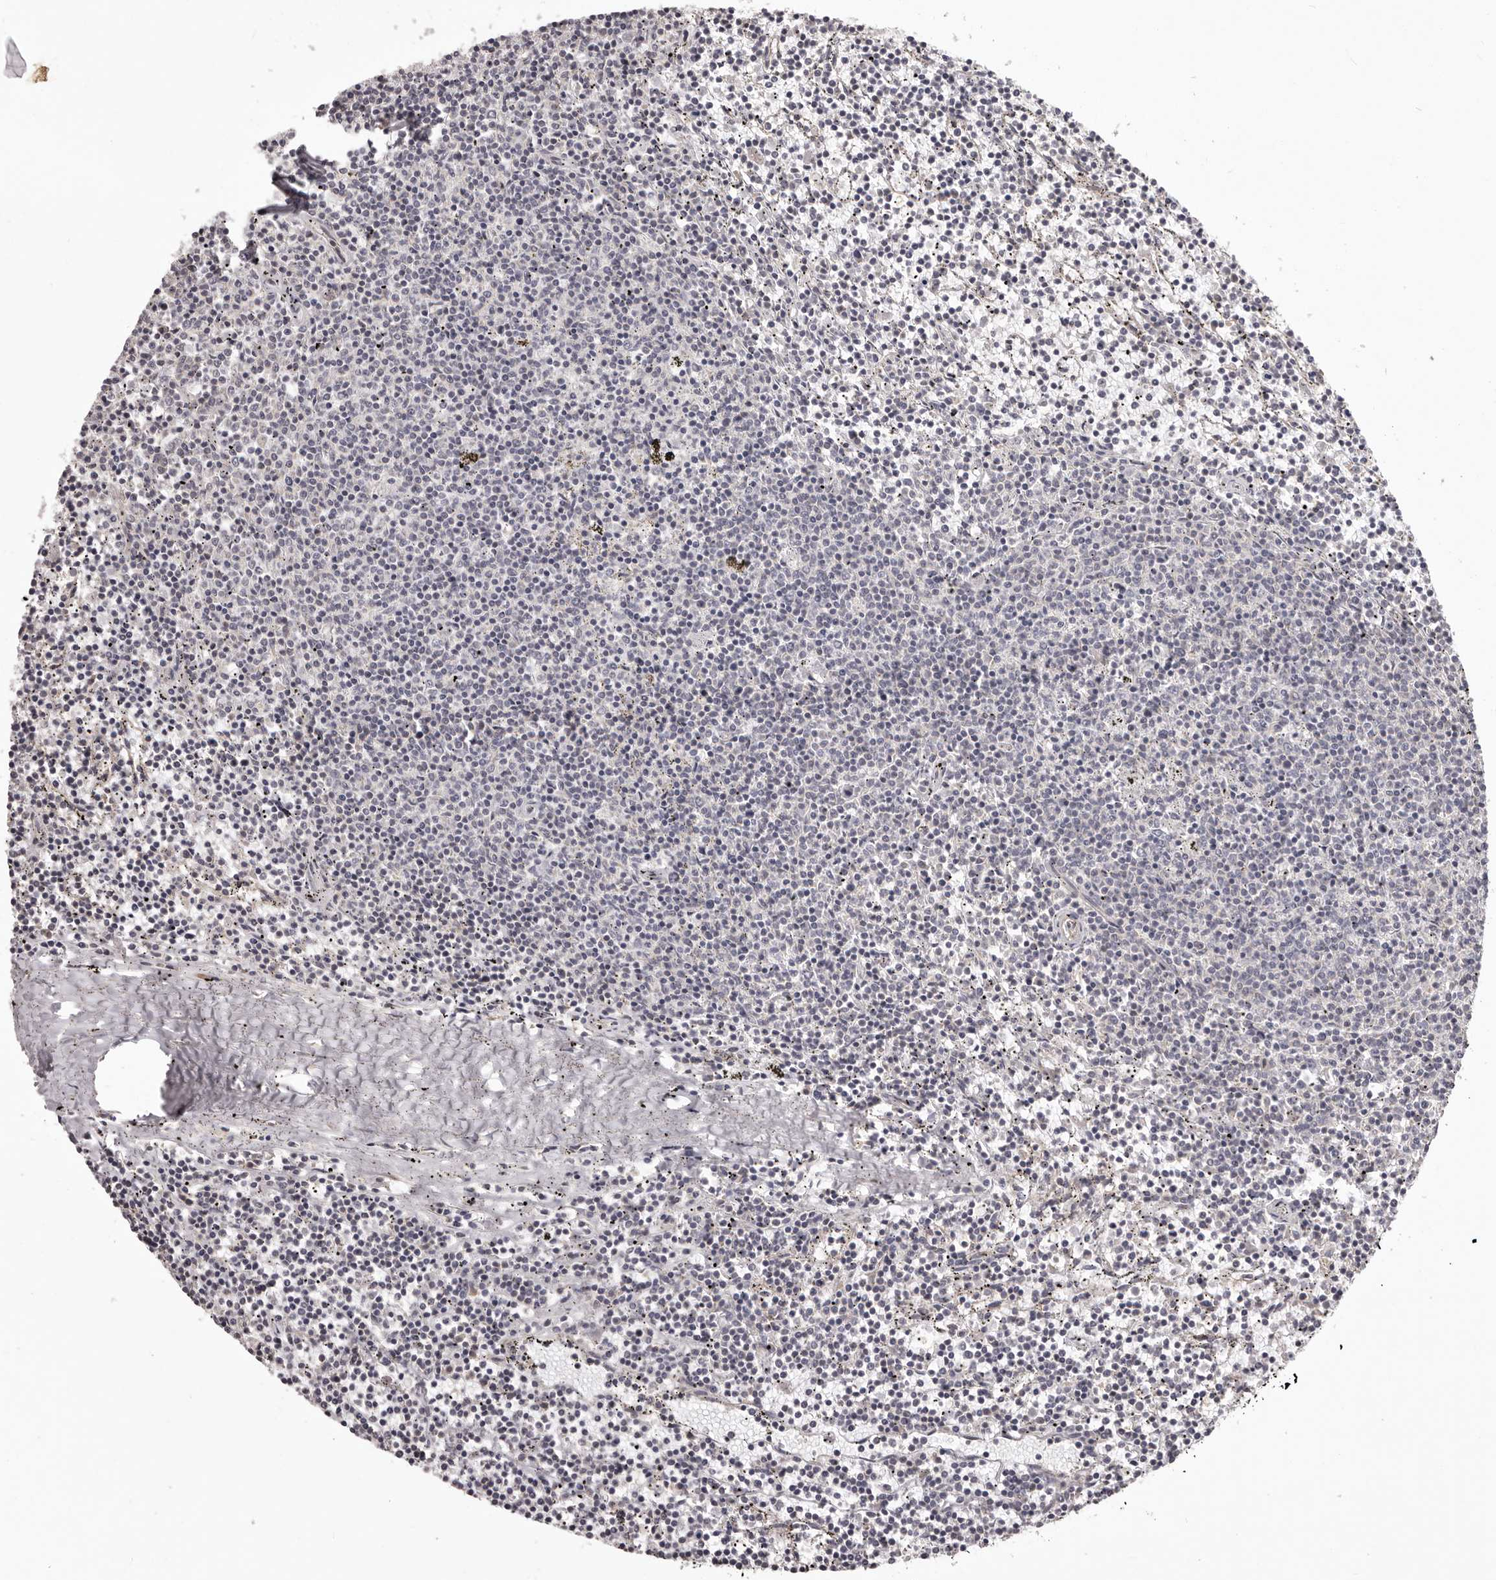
{"staining": {"intensity": "negative", "quantity": "none", "location": "none"}, "tissue": "lymphoma", "cell_type": "Tumor cells", "image_type": "cancer", "snomed": [{"axis": "morphology", "description": "Malignant lymphoma, non-Hodgkin's type, Low grade"}, {"axis": "topography", "description": "Spleen"}], "caption": "DAB immunohistochemical staining of lymphoma displays no significant positivity in tumor cells.", "gene": "HRH1", "patient": {"sex": "female", "age": 50}}